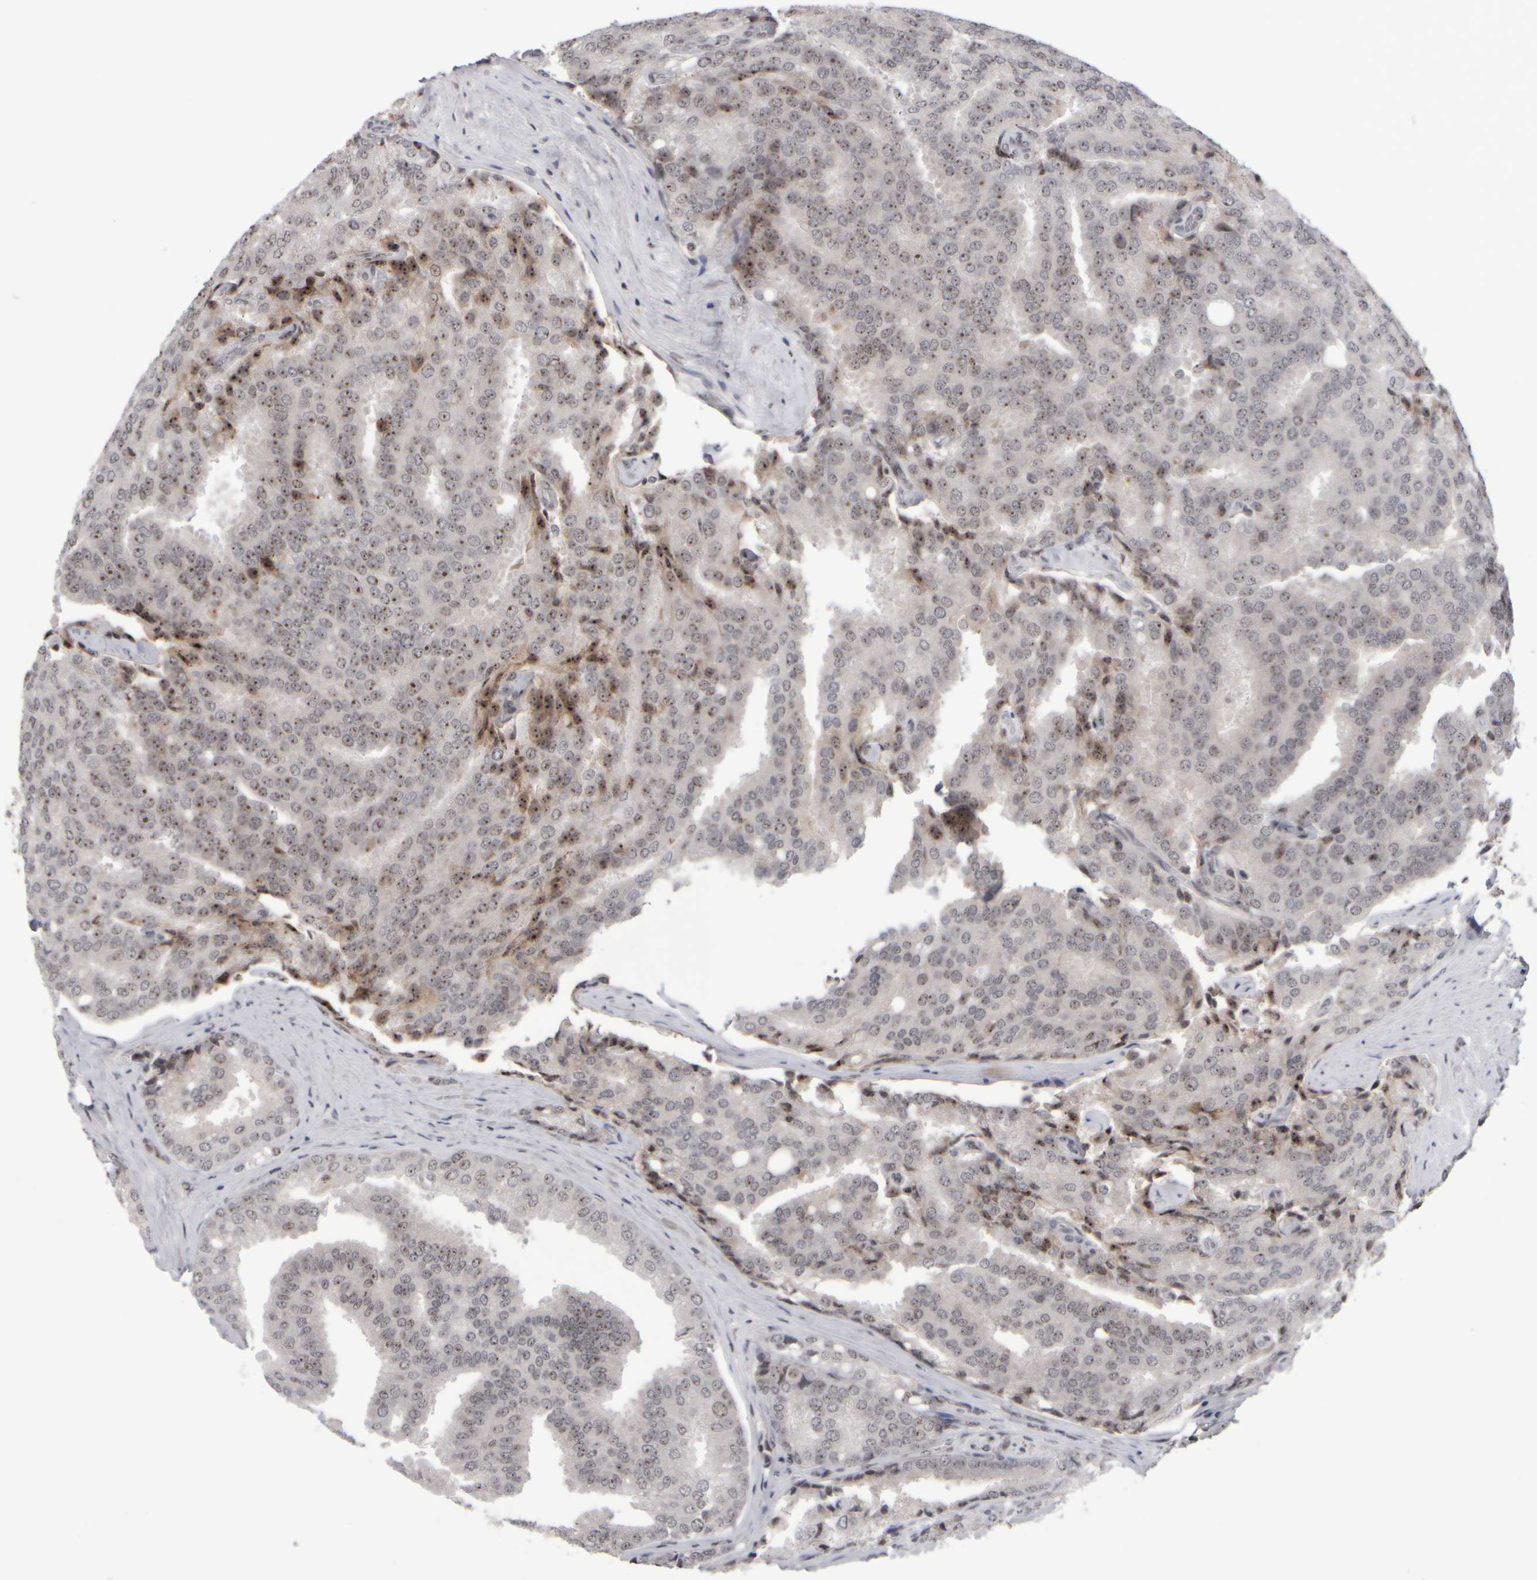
{"staining": {"intensity": "moderate", "quantity": ">75%", "location": "nuclear"}, "tissue": "prostate cancer", "cell_type": "Tumor cells", "image_type": "cancer", "snomed": [{"axis": "morphology", "description": "Adenocarcinoma, High grade"}, {"axis": "topography", "description": "Prostate"}], "caption": "Immunohistochemistry (IHC) of human adenocarcinoma (high-grade) (prostate) demonstrates medium levels of moderate nuclear positivity in approximately >75% of tumor cells. The protein is shown in brown color, while the nuclei are stained blue.", "gene": "SURF6", "patient": {"sex": "male", "age": 50}}